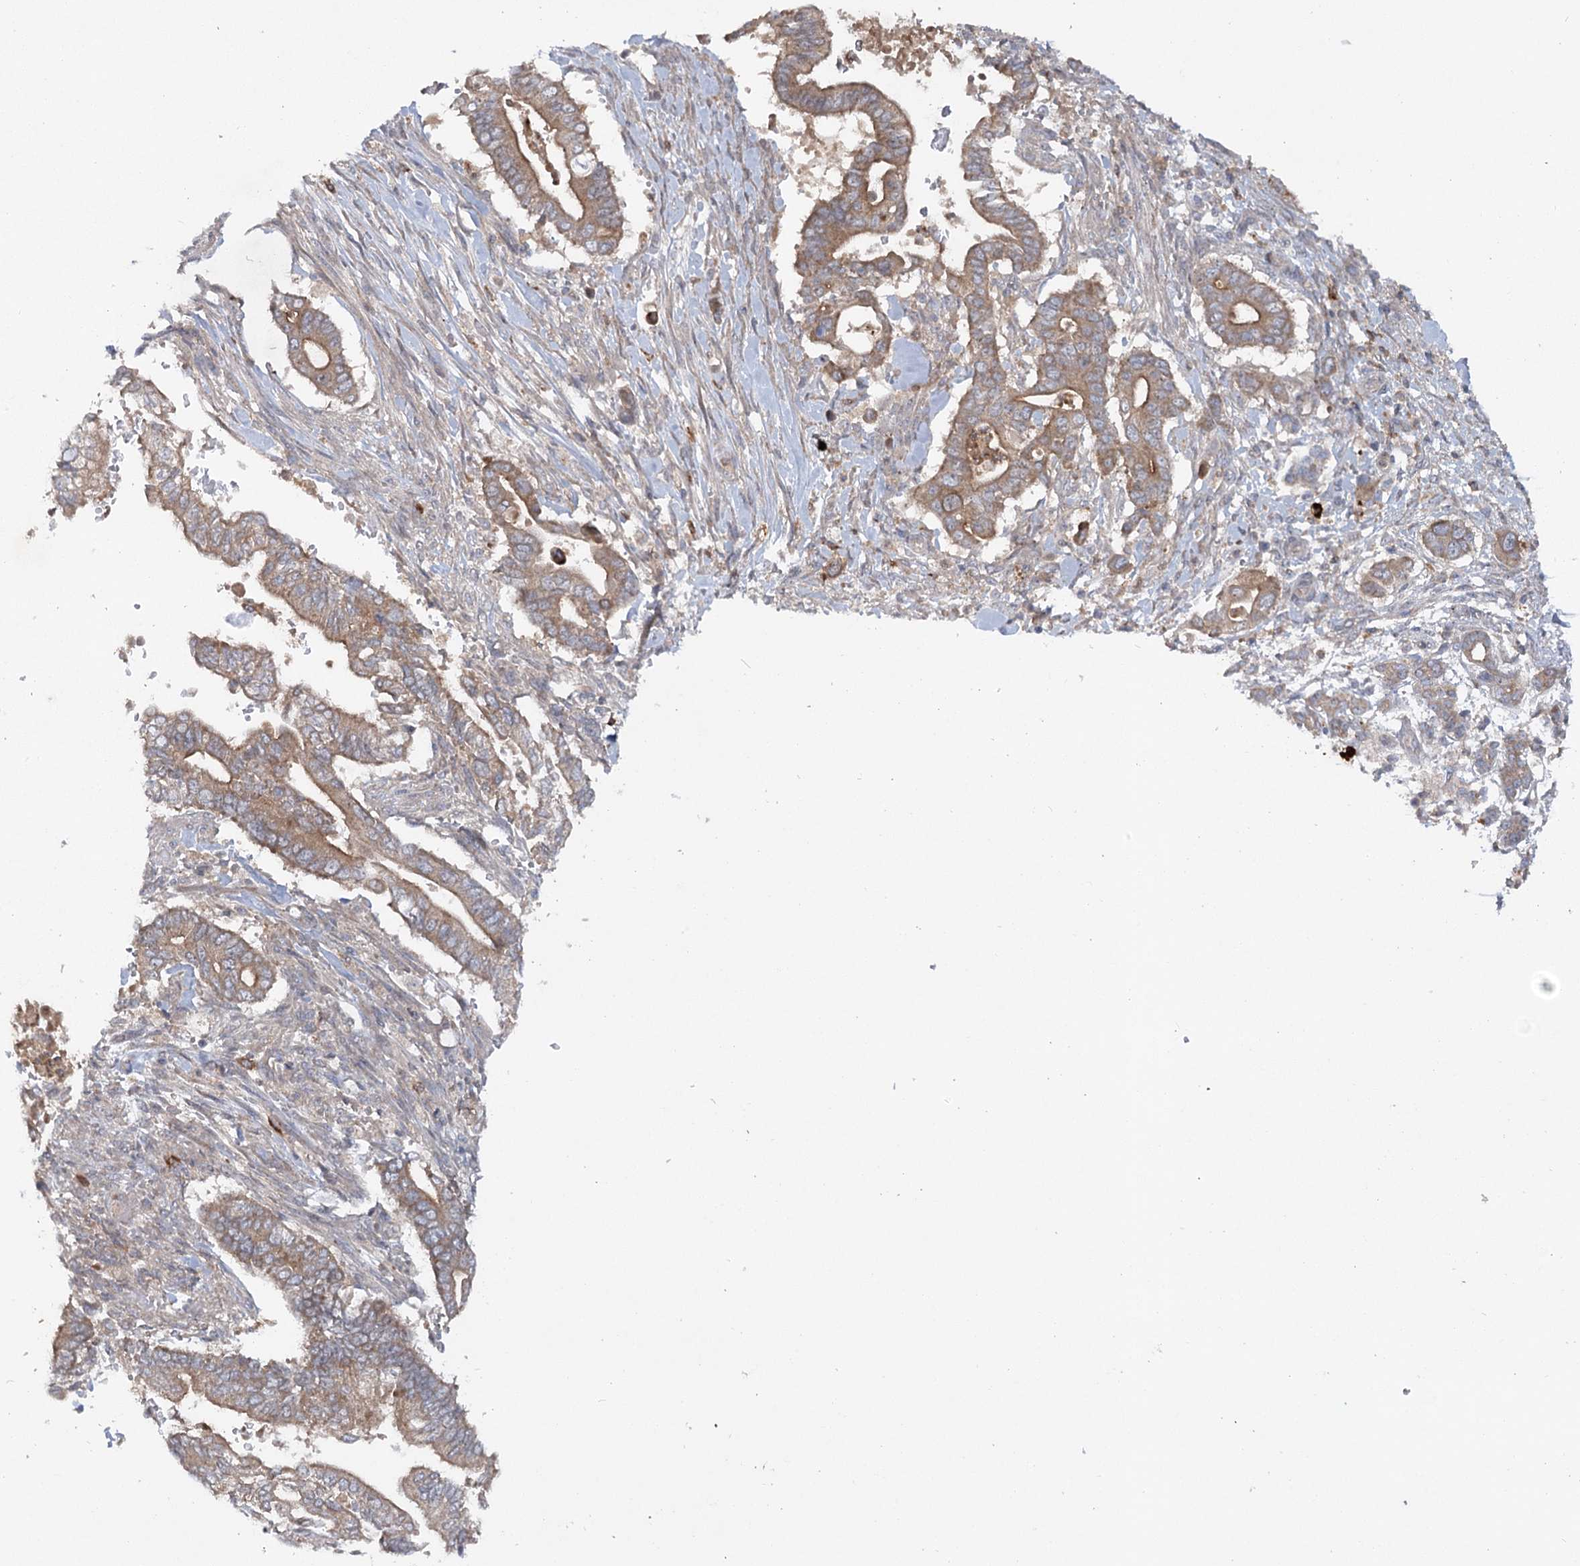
{"staining": {"intensity": "moderate", "quantity": ">75%", "location": "cytoplasmic/membranous"}, "tissue": "pancreatic cancer", "cell_type": "Tumor cells", "image_type": "cancer", "snomed": [{"axis": "morphology", "description": "Adenocarcinoma, NOS"}, {"axis": "topography", "description": "Pancreas"}], "caption": "Protein expression by immunohistochemistry displays moderate cytoplasmic/membranous staining in approximately >75% of tumor cells in pancreatic adenocarcinoma.", "gene": "MAP3K13", "patient": {"sex": "male", "age": 68}}